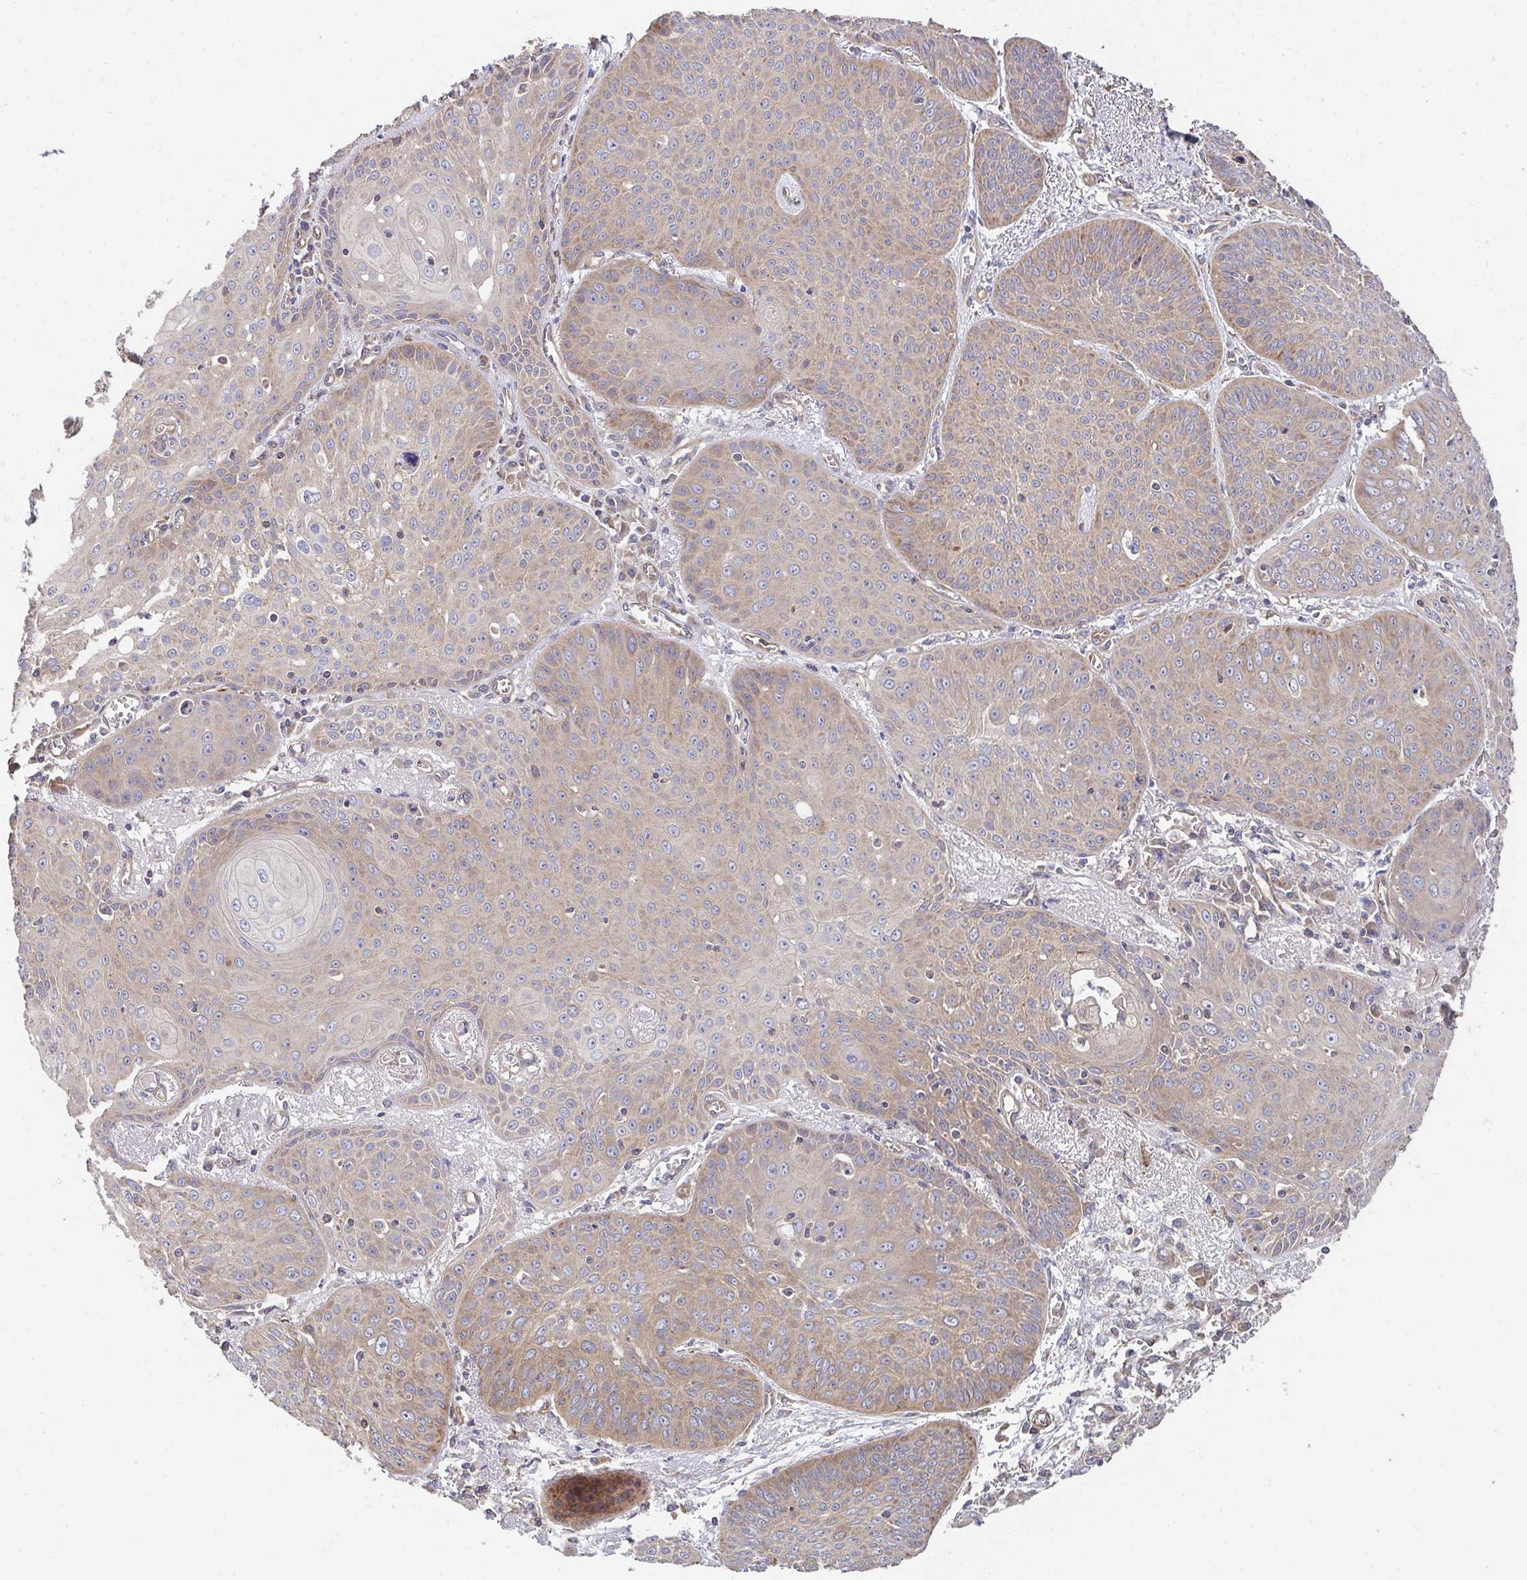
{"staining": {"intensity": "weak", "quantity": "25%-75%", "location": "cytoplasmic/membranous"}, "tissue": "lung cancer", "cell_type": "Tumor cells", "image_type": "cancer", "snomed": [{"axis": "morphology", "description": "Squamous cell carcinoma, NOS"}, {"axis": "topography", "description": "Lung"}], "caption": "A histopathology image of lung cancer (squamous cell carcinoma) stained for a protein displays weak cytoplasmic/membranous brown staining in tumor cells. Using DAB (3,3'-diaminobenzidine) (brown) and hematoxylin (blue) stains, captured at high magnification using brightfield microscopy.", "gene": "APBB1", "patient": {"sex": "male", "age": 74}}